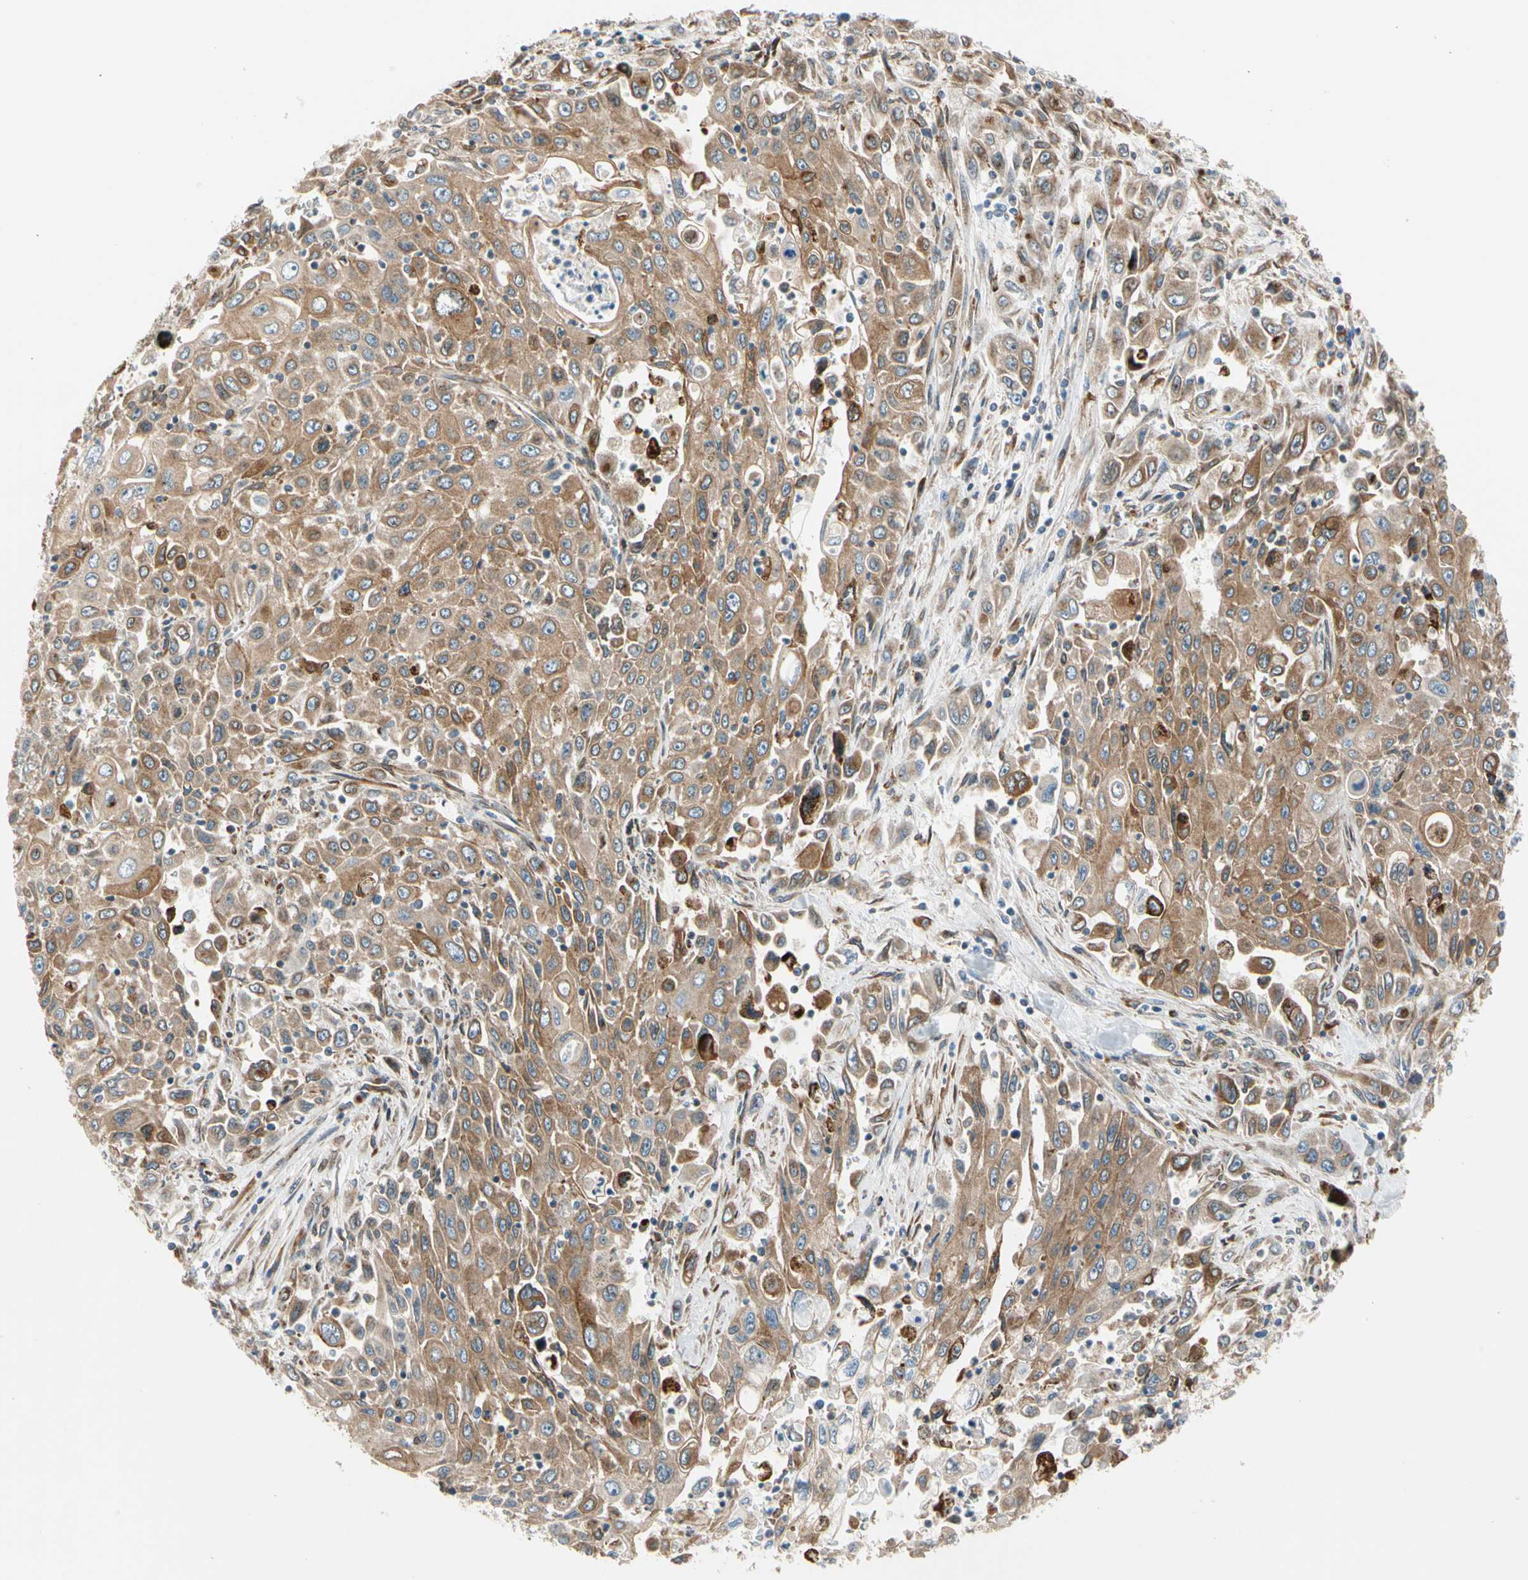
{"staining": {"intensity": "moderate", "quantity": ">75%", "location": "cytoplasmic/membranous"}, "tissue": "pancreatic cancer", "cell_type": "Tumor cells", "image_type": "cancer", "snomed": [{"axis": "morphology", "description": "Adenocarcinoma, NOS"}, {"axis": "topography", "description": "Pancreas"}], "caption": "This histopathology image demonstrates pancreatic cancer (adenocarcinoma) stained with IHC to label a protein in brown. The cytoplasmic/membranous of tumor cells show moderate positivity for the protein. Nuclei are counter-stained blue.", "gene": "NUCB1", "patient": {"sex": "male", "age": 70}}